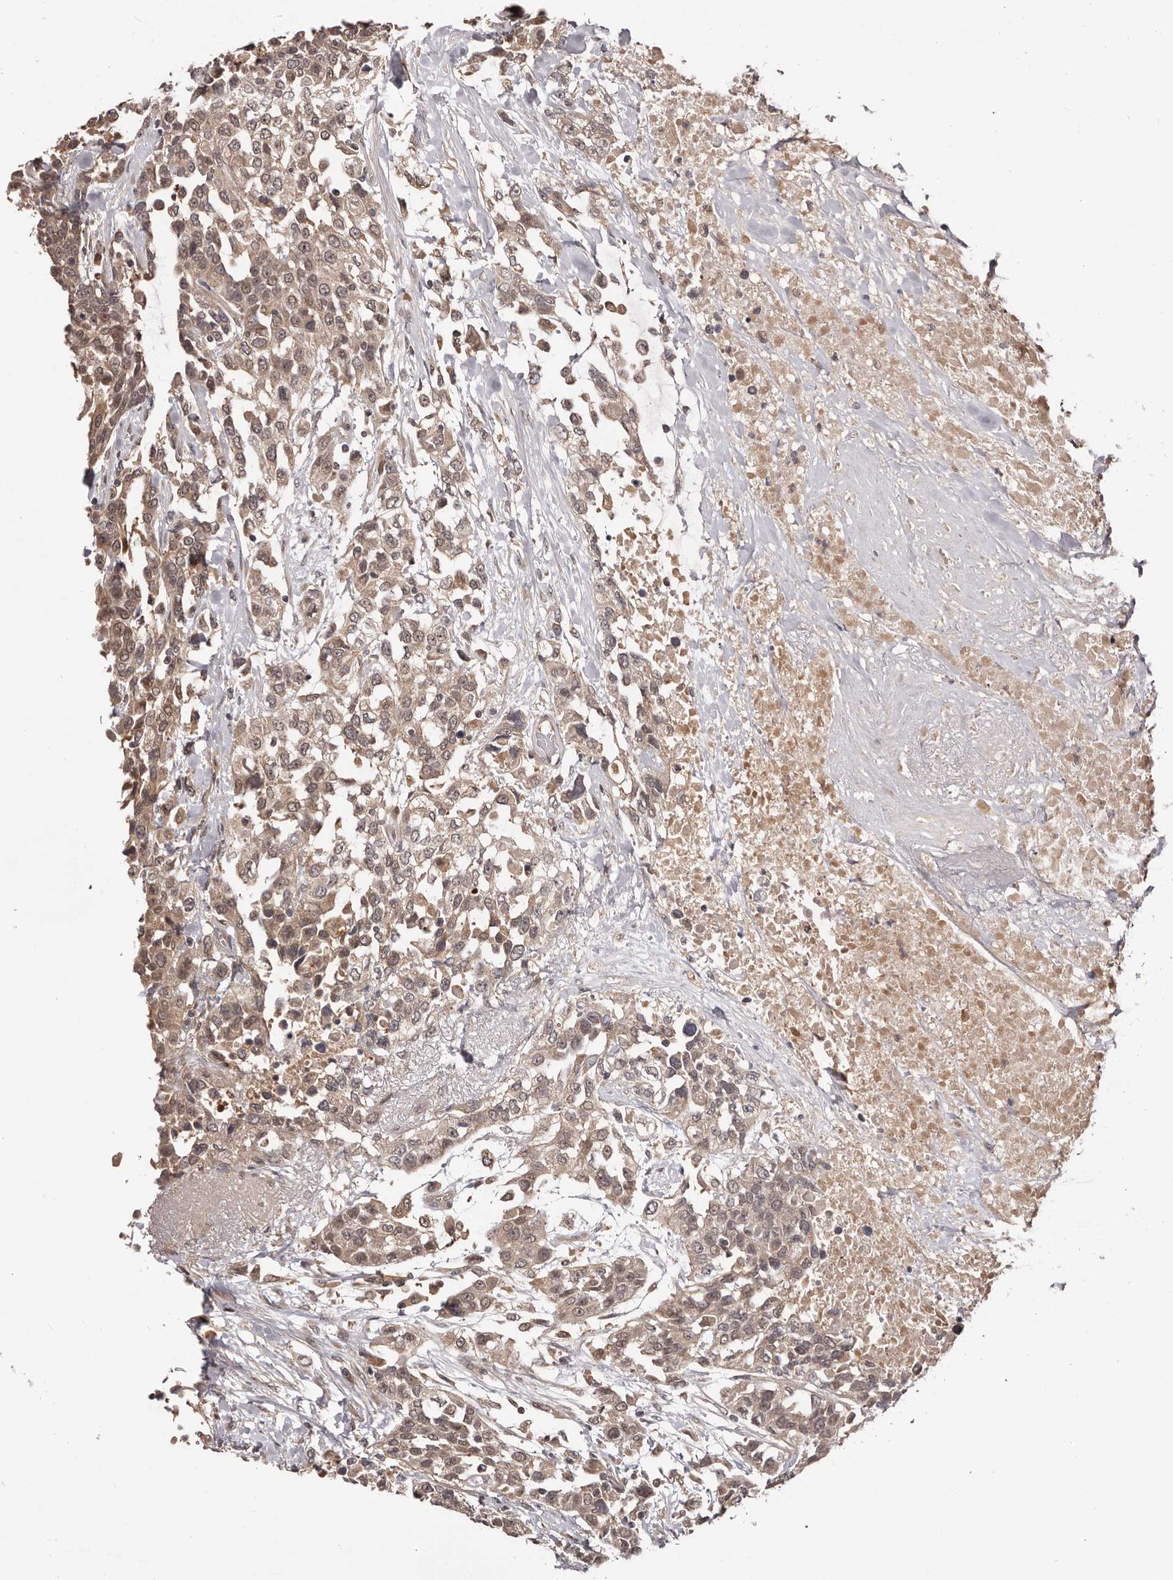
{"staining": {"intensity": "weak", "quantity": ">75%", "location": "cytoplasmic/membranous,nuclear"}, "tissue": "urothelial cancer", "cell_type": "Tumor cells", "image_type": "cancer", "snomed": [{"axis": "morphology", "description": "Urothelial carcinoma, High grade"}, {"axis": "topography", "description": "Urinary bladder"}], "caption": "Weak cytoplasmic/membranous and nuclear expression for a protein is present in about >75% of tumor cells of urothelial cancer using immunohistochemistry.", "gene": "MDP1", "patient": {"sex": "female", "age": 80}}